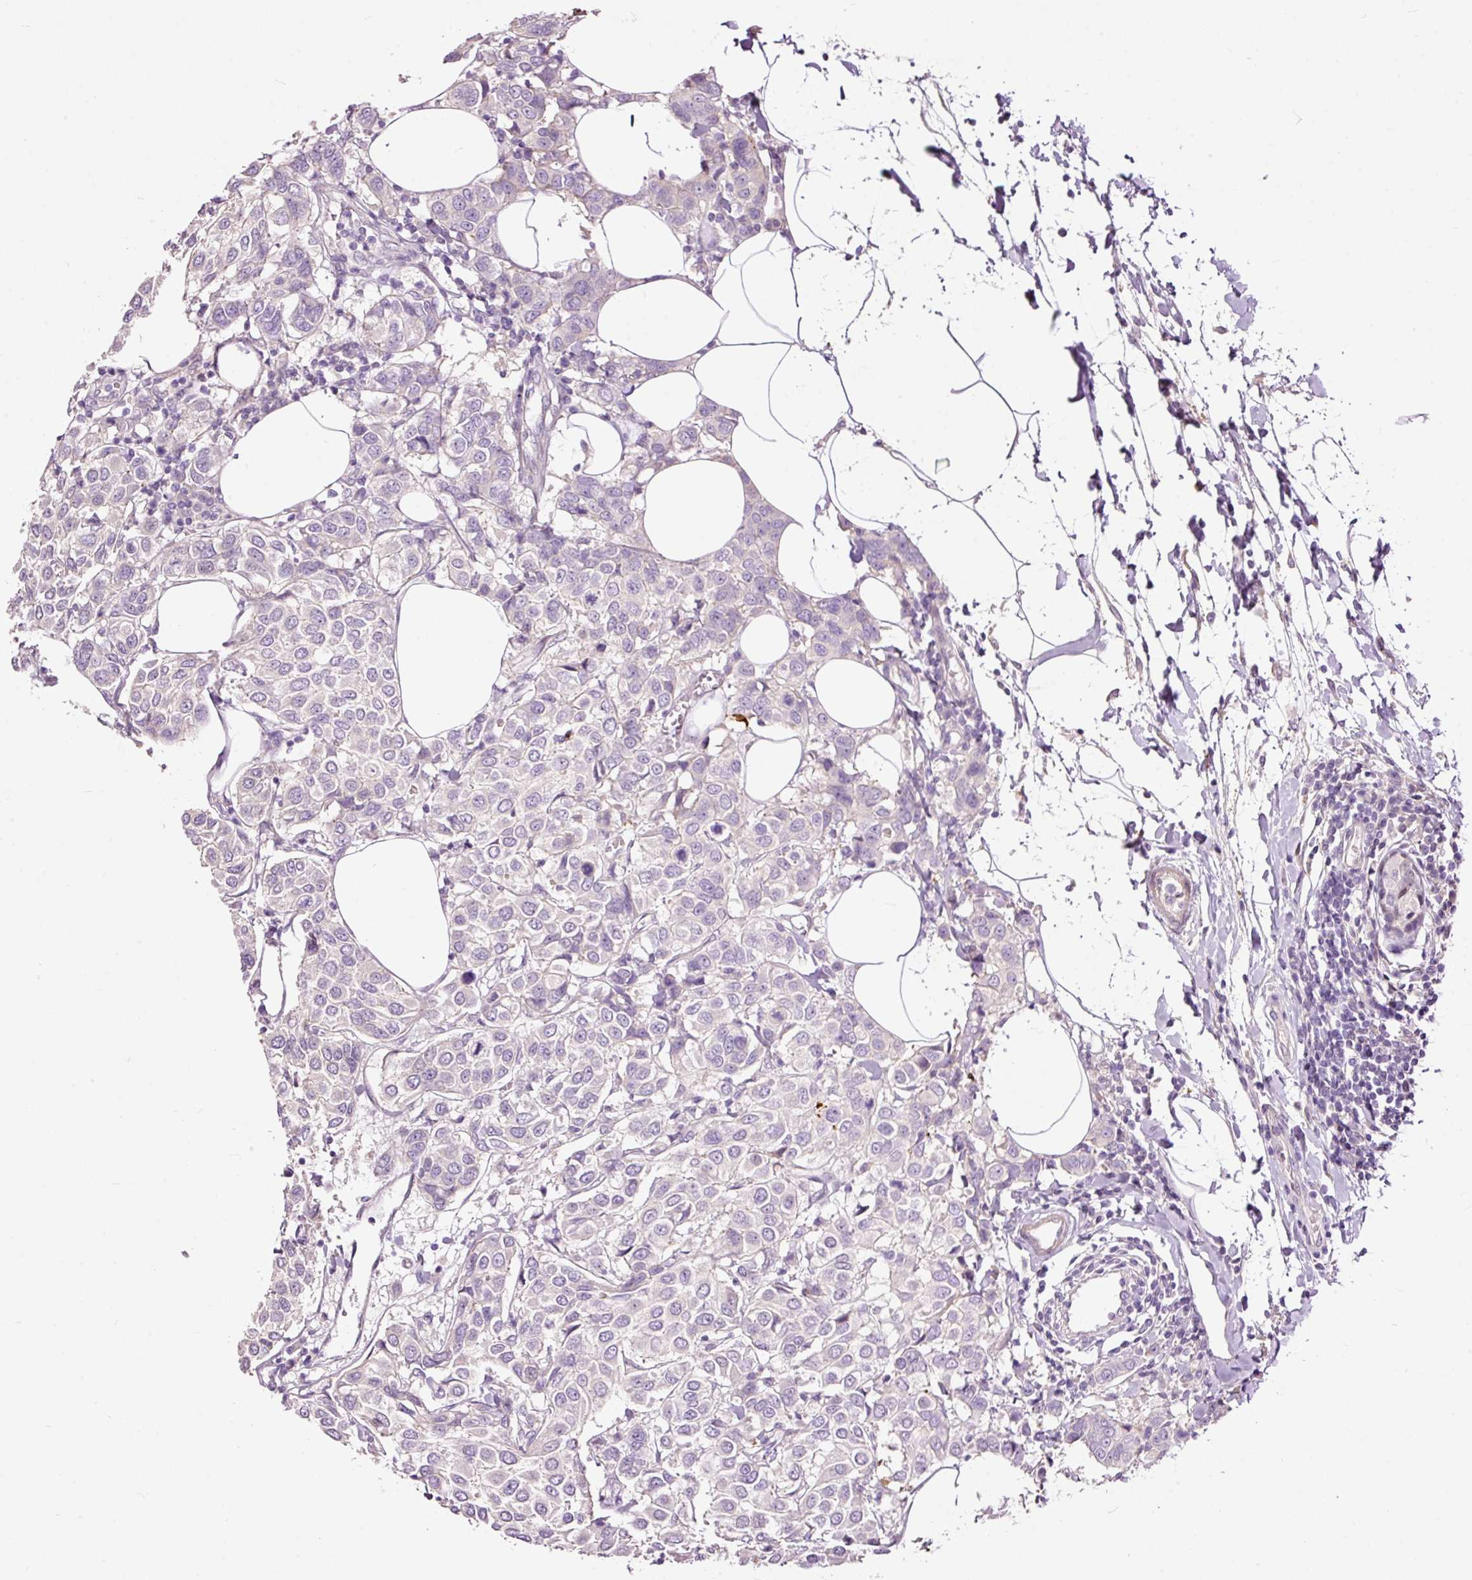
{"staining": {"intensity": "negative", "quantity": "none", "location": "none"}, "tissue": "breast cancer", "cell_type": "Tumor cells", "image_type": "cancer", "snomed": [{"axis": "morphology", "description": "Duct carcinoma"}, {"axis": "topography", "description": "Breast"}], "caption": "IHC histopathology image of breast cancer stained for a protein (brown), which displays no staining in tumor cells. Nuclei are stained in blue.", "gene": "FCRL4", "patient": {"sex": "female", "age": 55}}